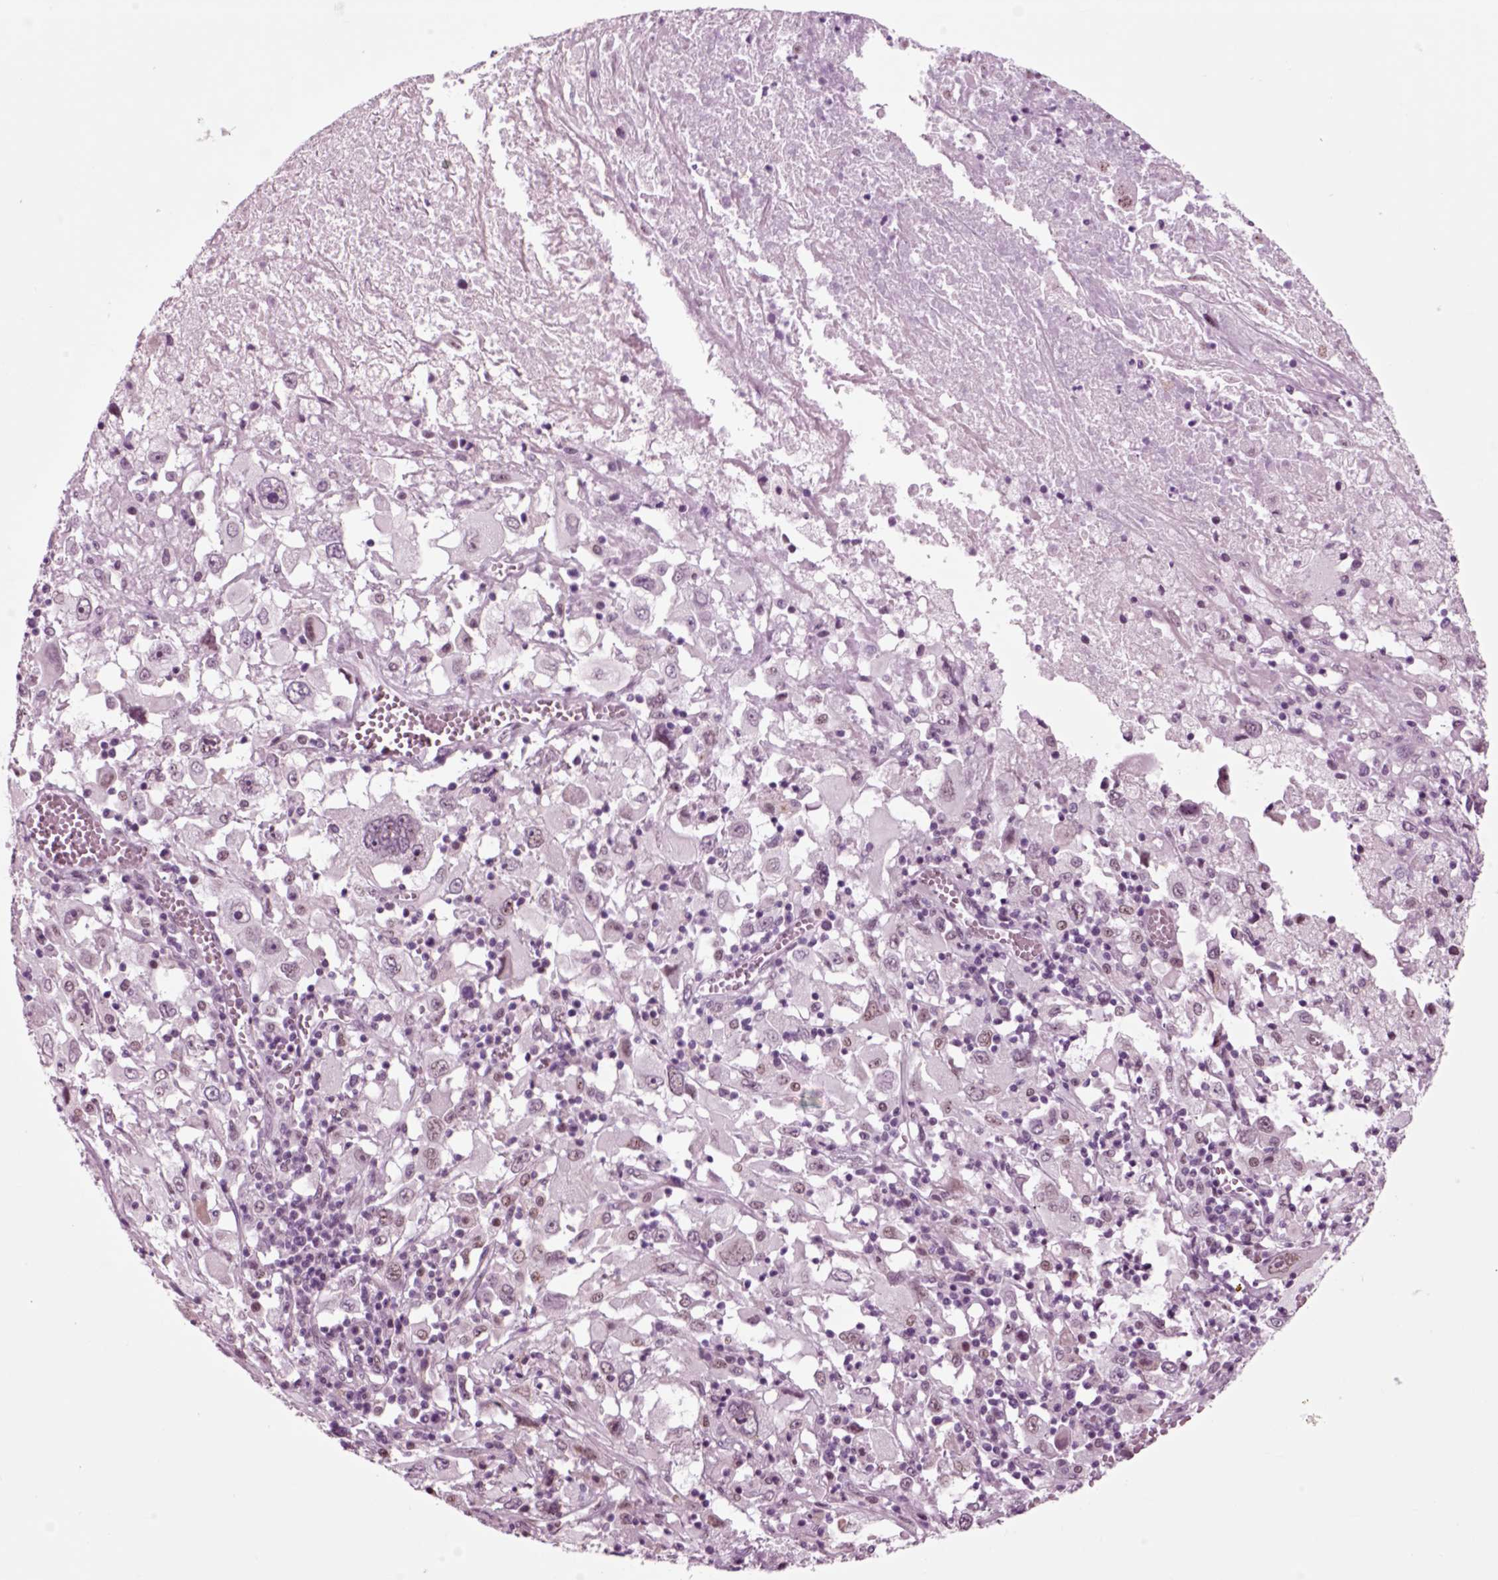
{"staining": {"intensity": "negative", "quantity": "none", "location": "none"}, "tissue": "melanoma", "cell_type": "Tumor cells", "image_type": "cancer", "snomed": [{"axis": "morphology", "description": "Malignant melanoma, Metastatic site"}, {"axis": "topography", "description": "Soft tissue"}], "caption": "The IHC micrograph has no significant positivity in tumor cells of melanoma tissue.", "gene": "CHGB", "patient": {"sex": "male", "age": 50}}